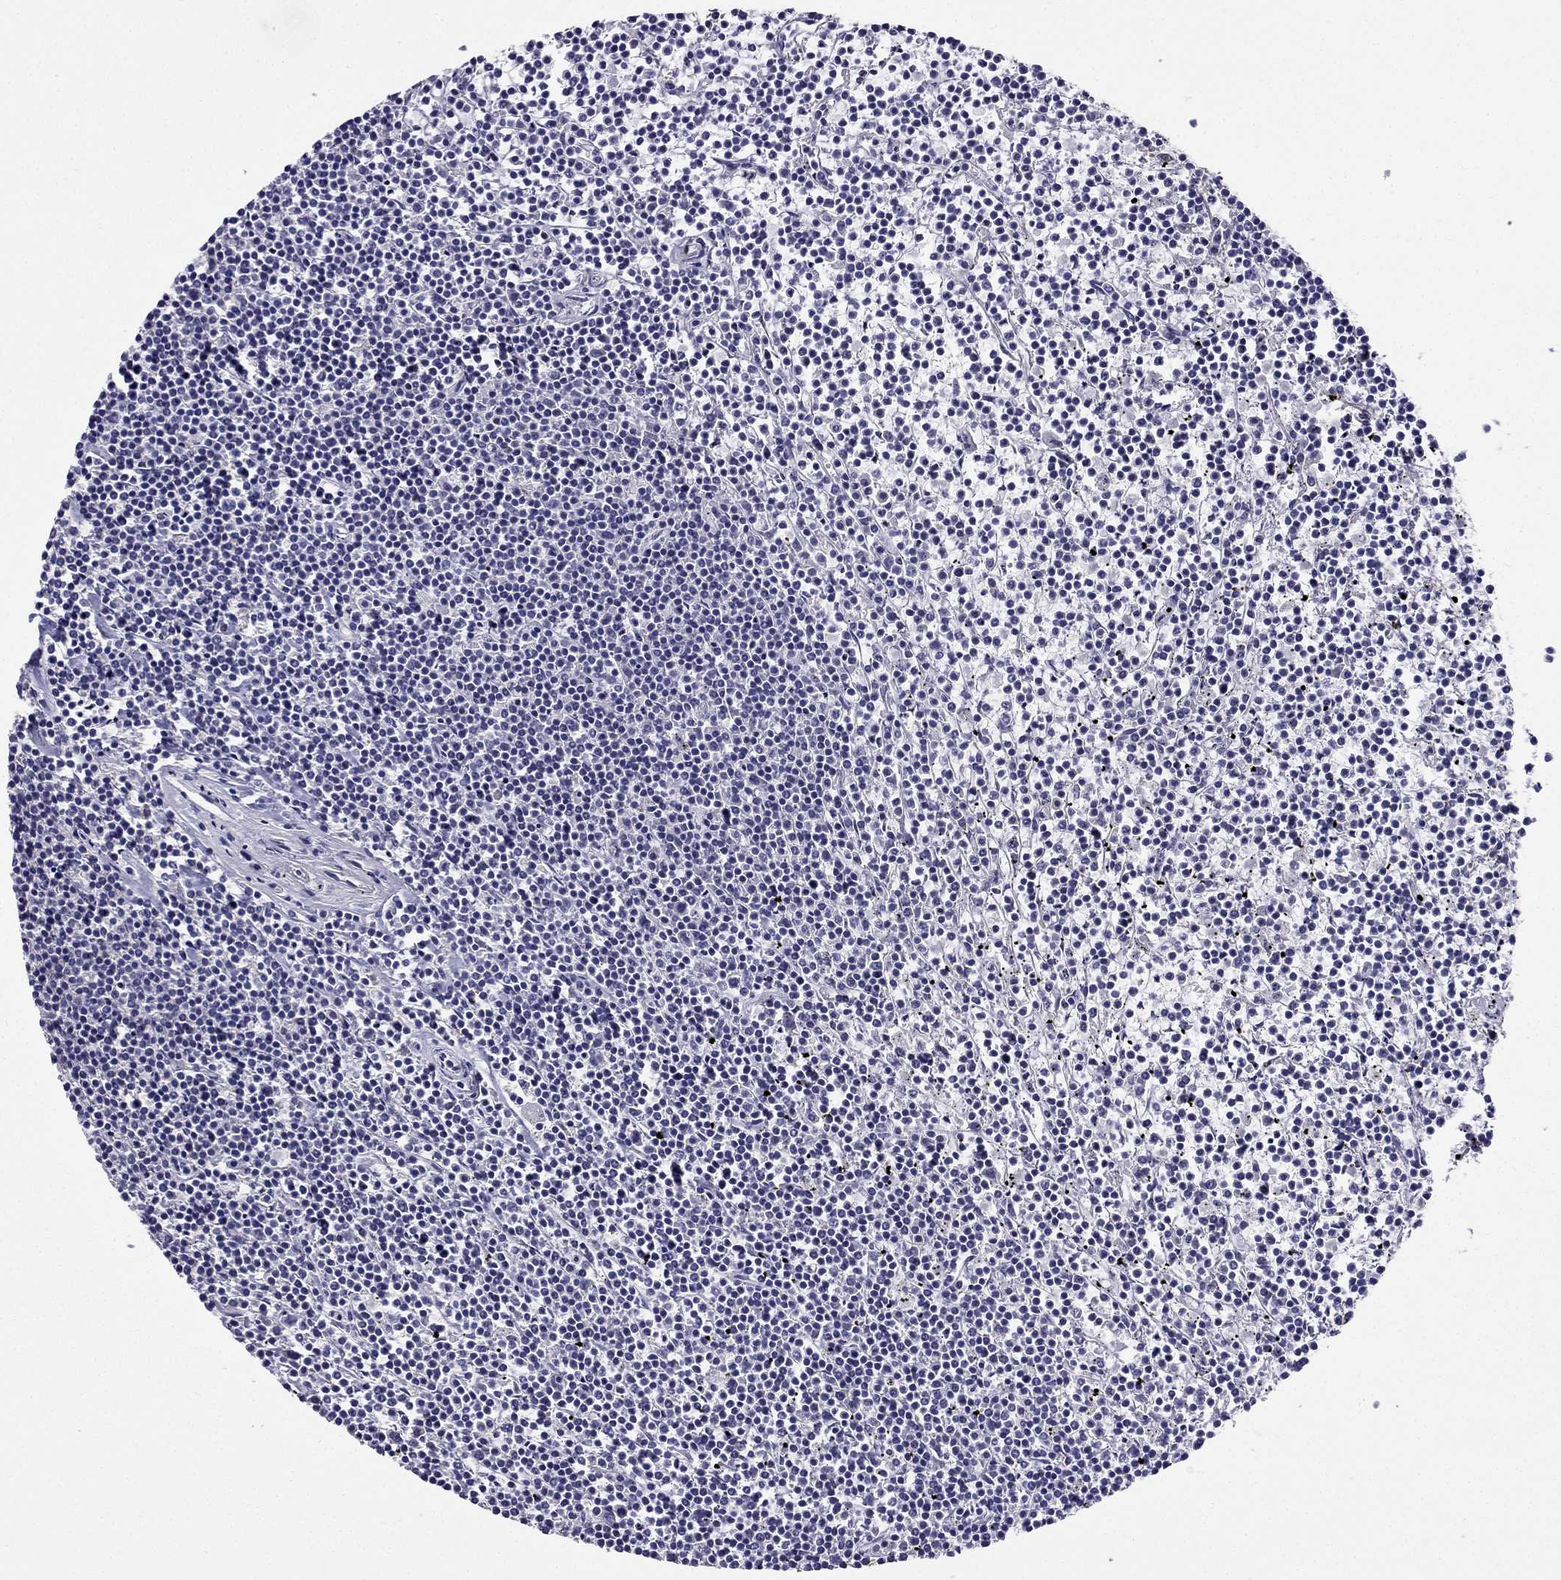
{"staining": {"intensity": "negative", "quantity": "none", "location": "none"}, "tissue": "lymphoma", "cell_type": "Tumor cells", "image_type": "cancer", "snomed": [{"axis": "morphology", "description": "Malignant lymphoma, non-Hodgkin's type, Low grade"}, {"axis": "topography", "description": "Spleen"}], "caption": "This is an immunohistochemistry (IHC) micrograph of human lymphoma. There is no positivity in tumor cells.", "gene": "AS3MT", "patient": {"sex": "female", "age": 19}}